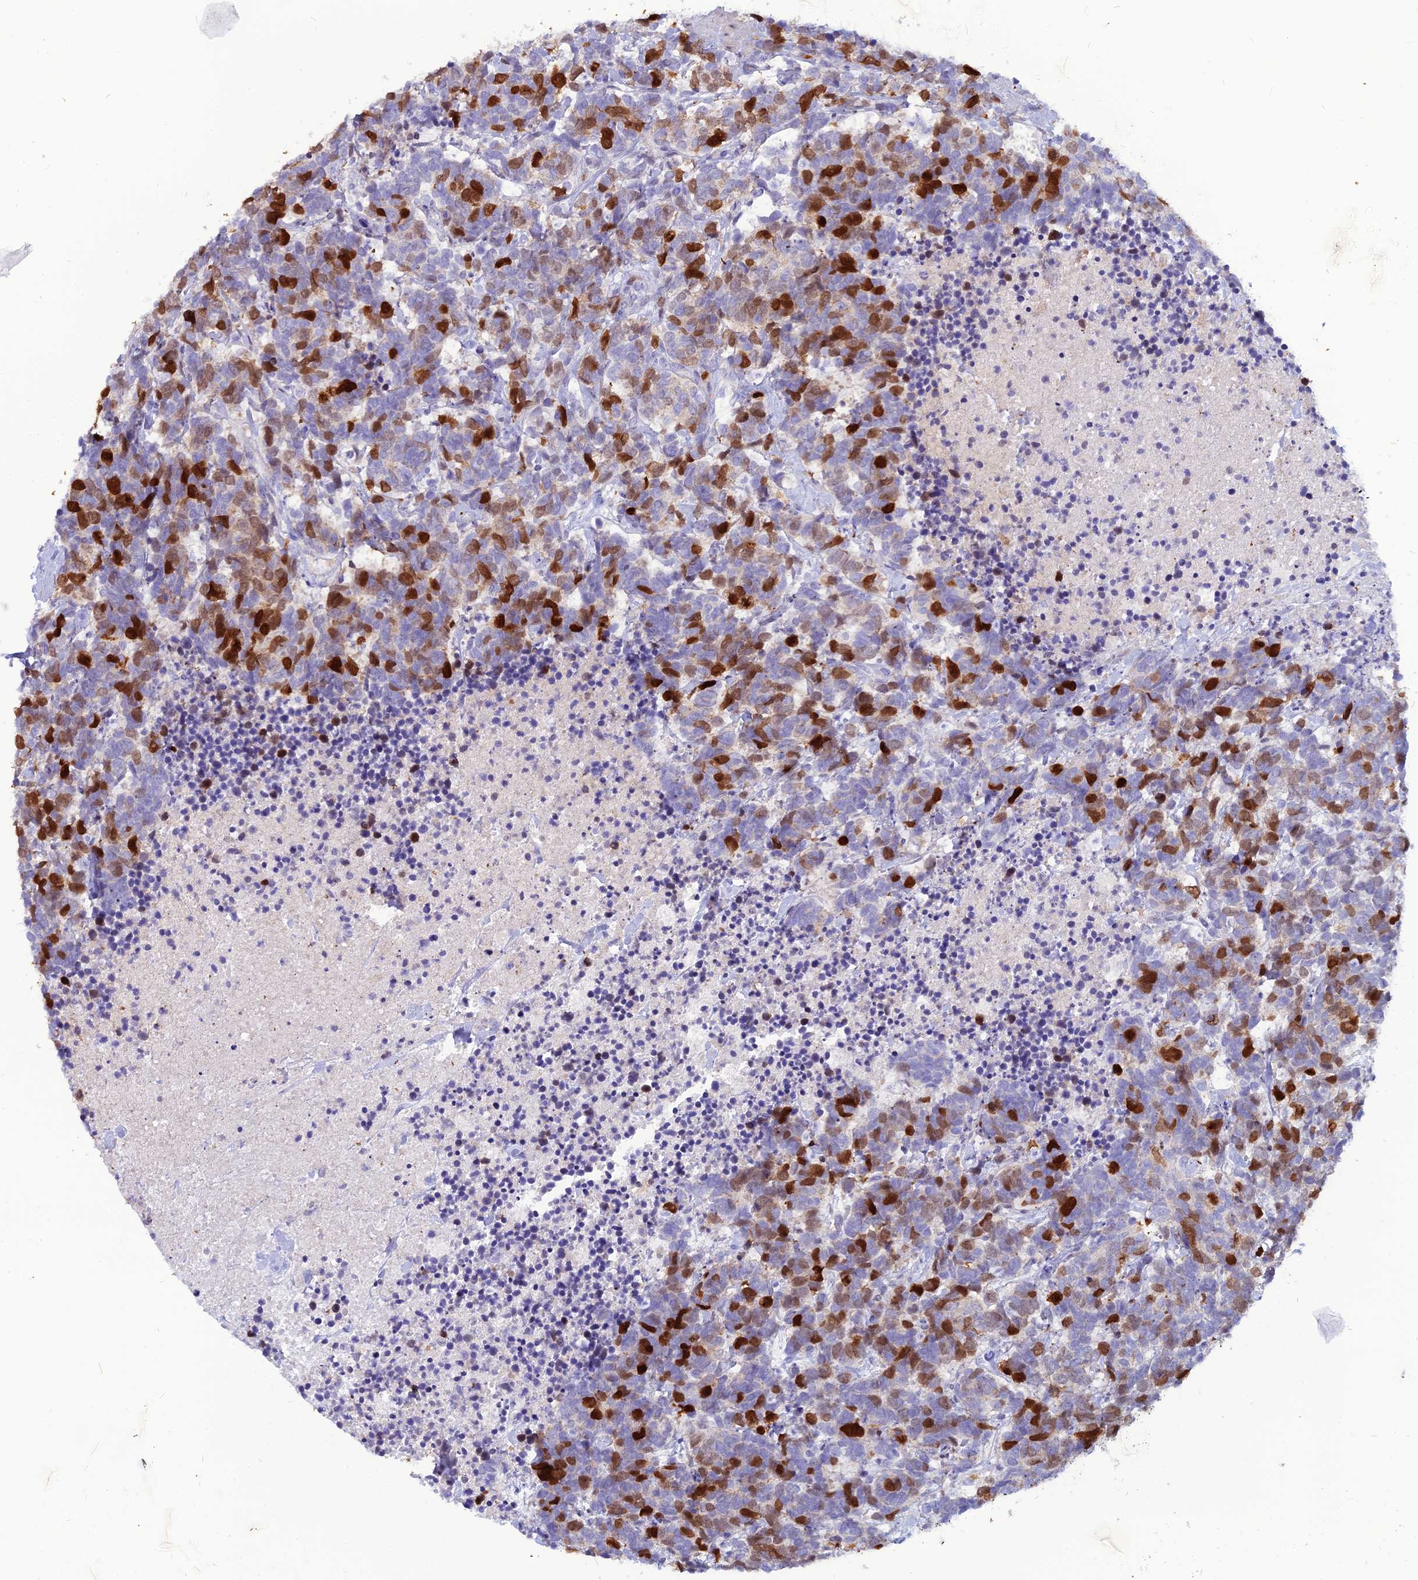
{"staining": {"intensity": "strong", "quantity": "25%-75%", "location": "nuclear"}, "tissue": "carcinoid", "cell_type": "Tumor cells", "image_type": "cancer", "snomed": [{"axis": "morphology", "description": "Carcinoma, NOS"}, {"axis": "morphology", "description": "Carcinoid, malignant, NOS"}, {"axis": "topography", "description": "Prostate"}], "caption": "A high-resolution micrograph shows immunohistochemistry staining of malignant carcinoid, which shows strong nuclear positivity in about 25%-75% of tumor cells. (IHC, brightfield microscopy, high magnification).", "gene": "NUSAP1", "patient": {"sex": "male", "age": 57}}